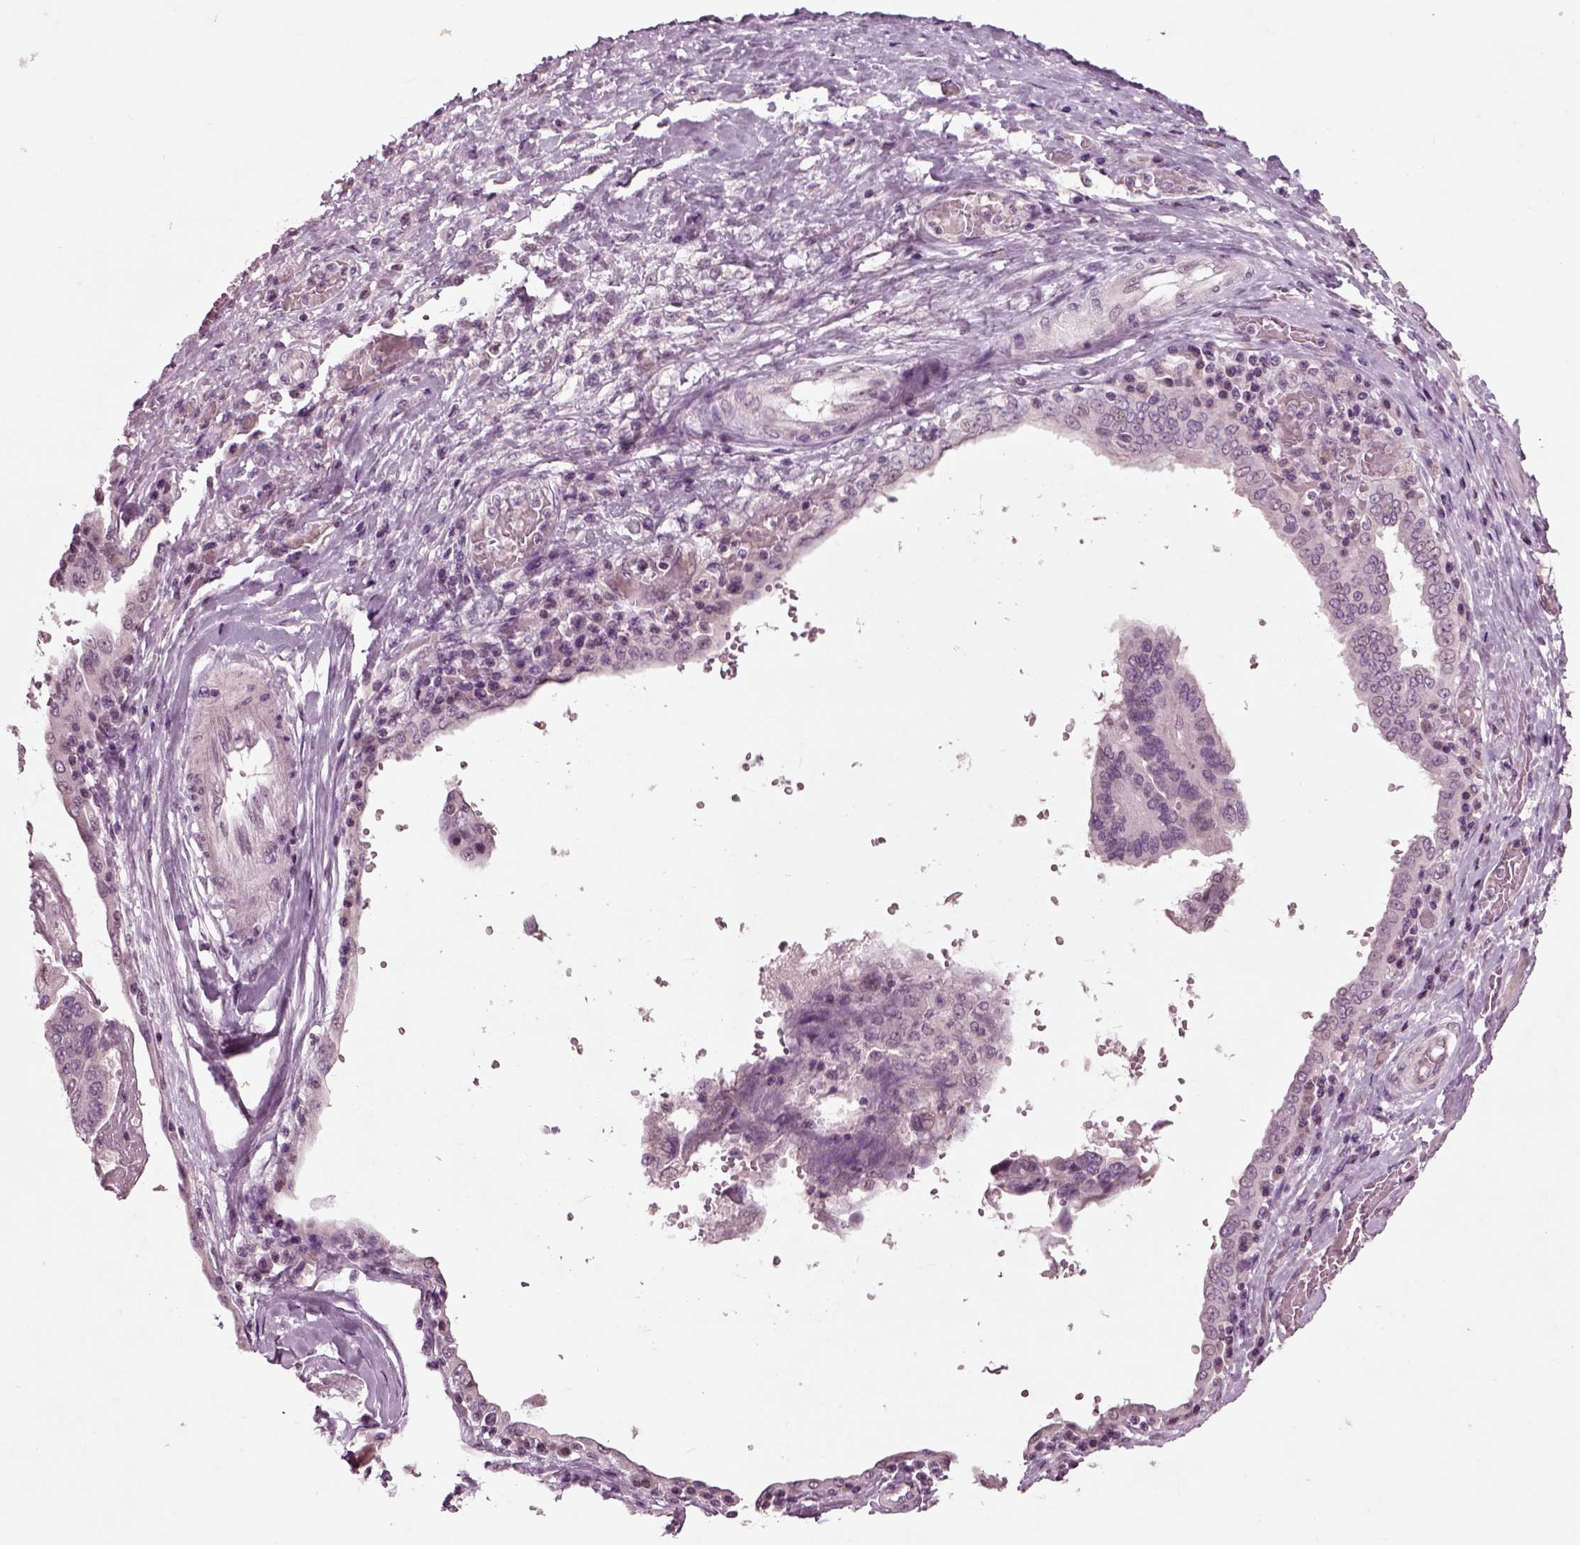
{"staining": {"intensity": "negative", "quantity": "none", "location": "none"}, "tissue": "ovarian cancer", "cell_type": "Tumor cells", "image_type": "cancer", "snomed": [{"axis": "morphology", "description": "Cystadenocarcinoma, serous, NOS"}, {"axis": "topography", "description": "Ovary"}], "caption": "The IHC image has no significant staining in tumor cells of serous cystadenocarcinoma (ovarian) tissue.", "gene": "CHGB", "patient": {"sex": "female", "age": 79}}